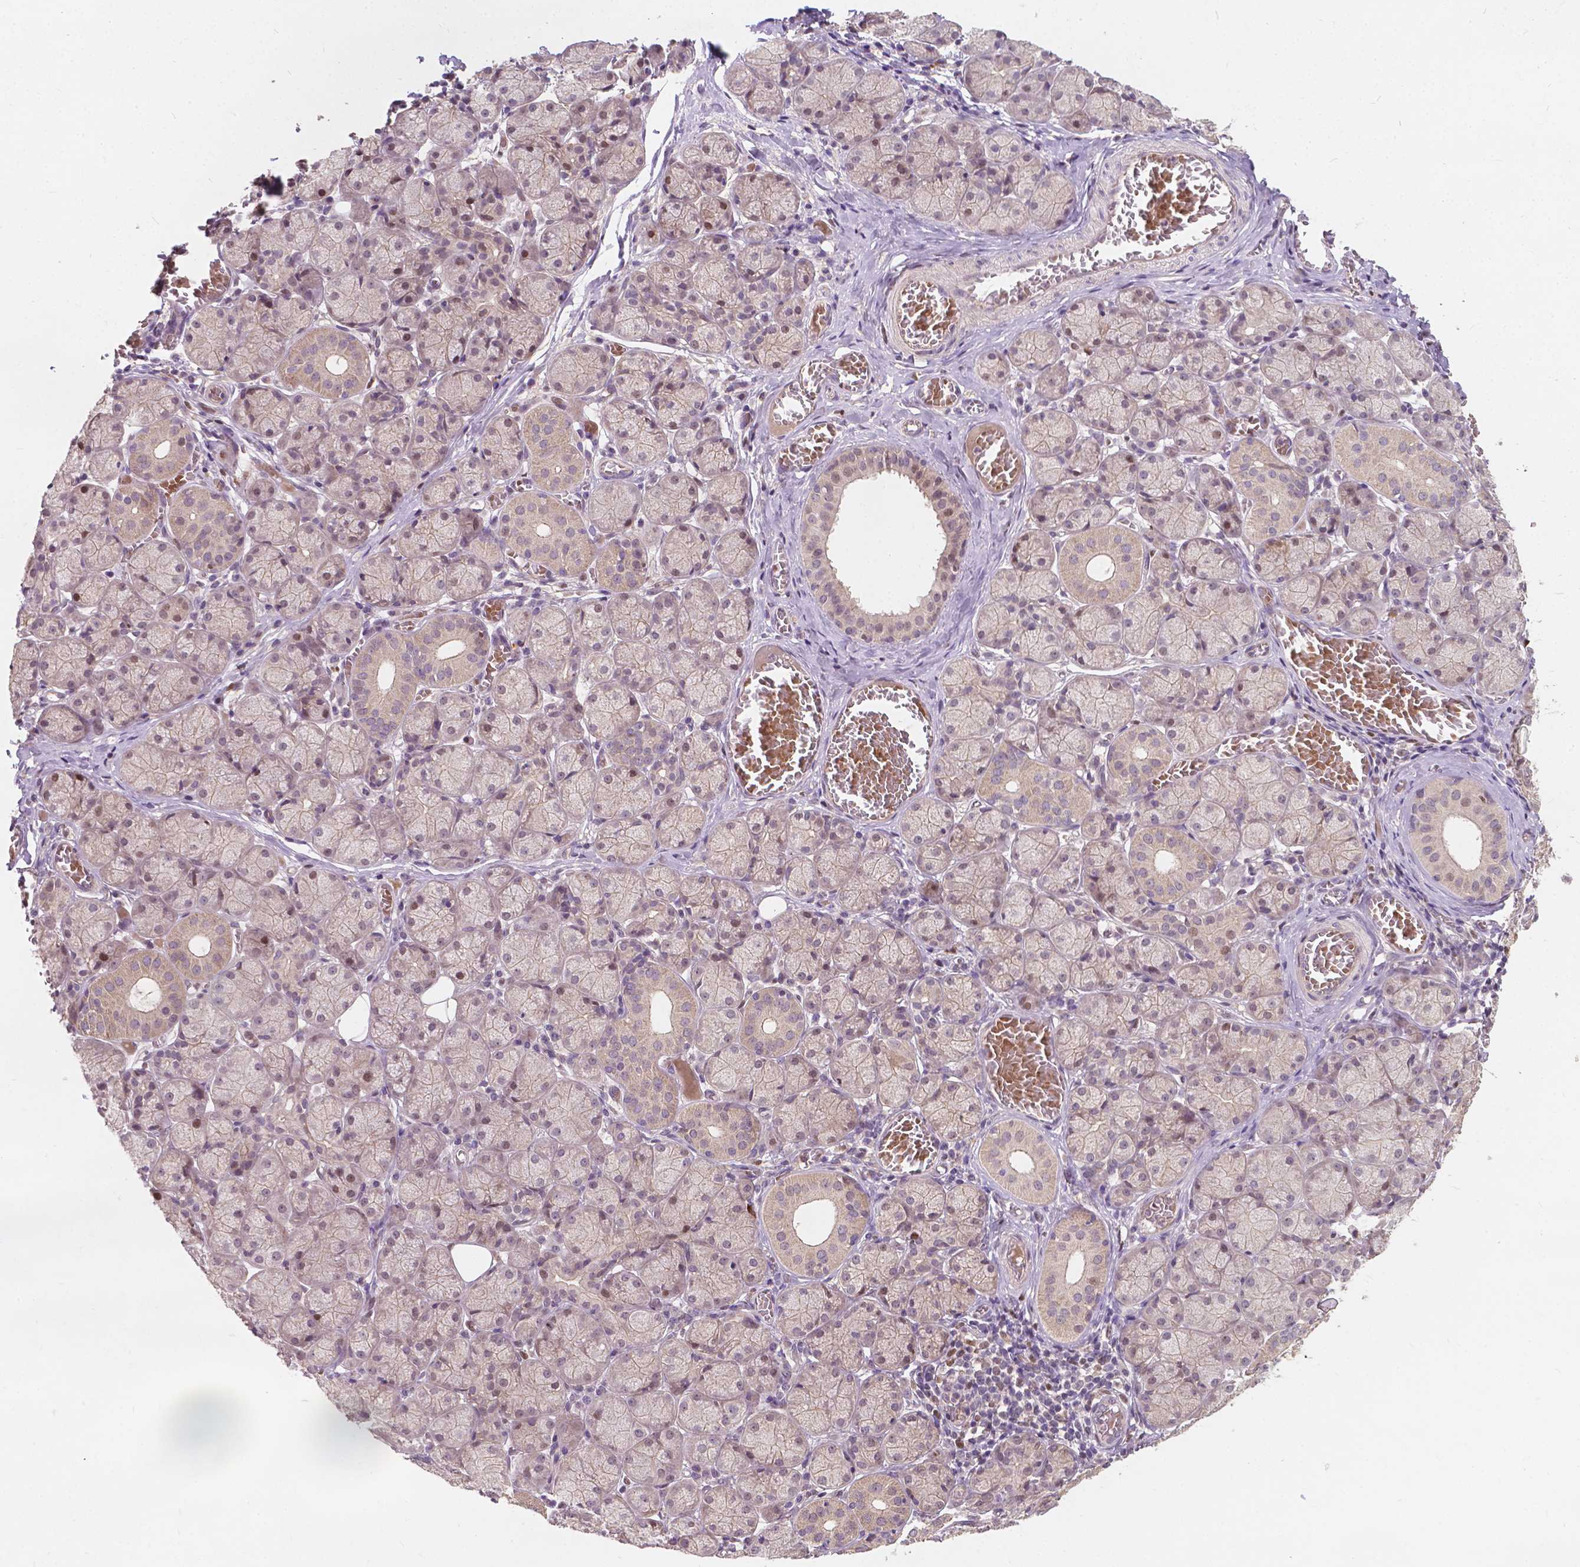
{"staining": {"intensity": "weak", "quantity": "25%-75%", "location": "cytoplasmic/membranous,nuclear"}, "tissue": "salivary gland", "cell_type": "Glandular cells", "image_type": "normal", "snomed": [{"axis": "morphology", "description": "Normal tissue, NOS"}, {"axis": "topography", "description": "Salivary gland"}, {"axis": "topography", "description": "Peripheral nerve tissue"}], "caption": "A brown stain shows weak cytoplasmic/membranous,nuclear staining of a protein in glandular cells of unremarkable human salivary gland.", "gene": "DUSP16", "patient": {"sex": "female", "age": 24}}